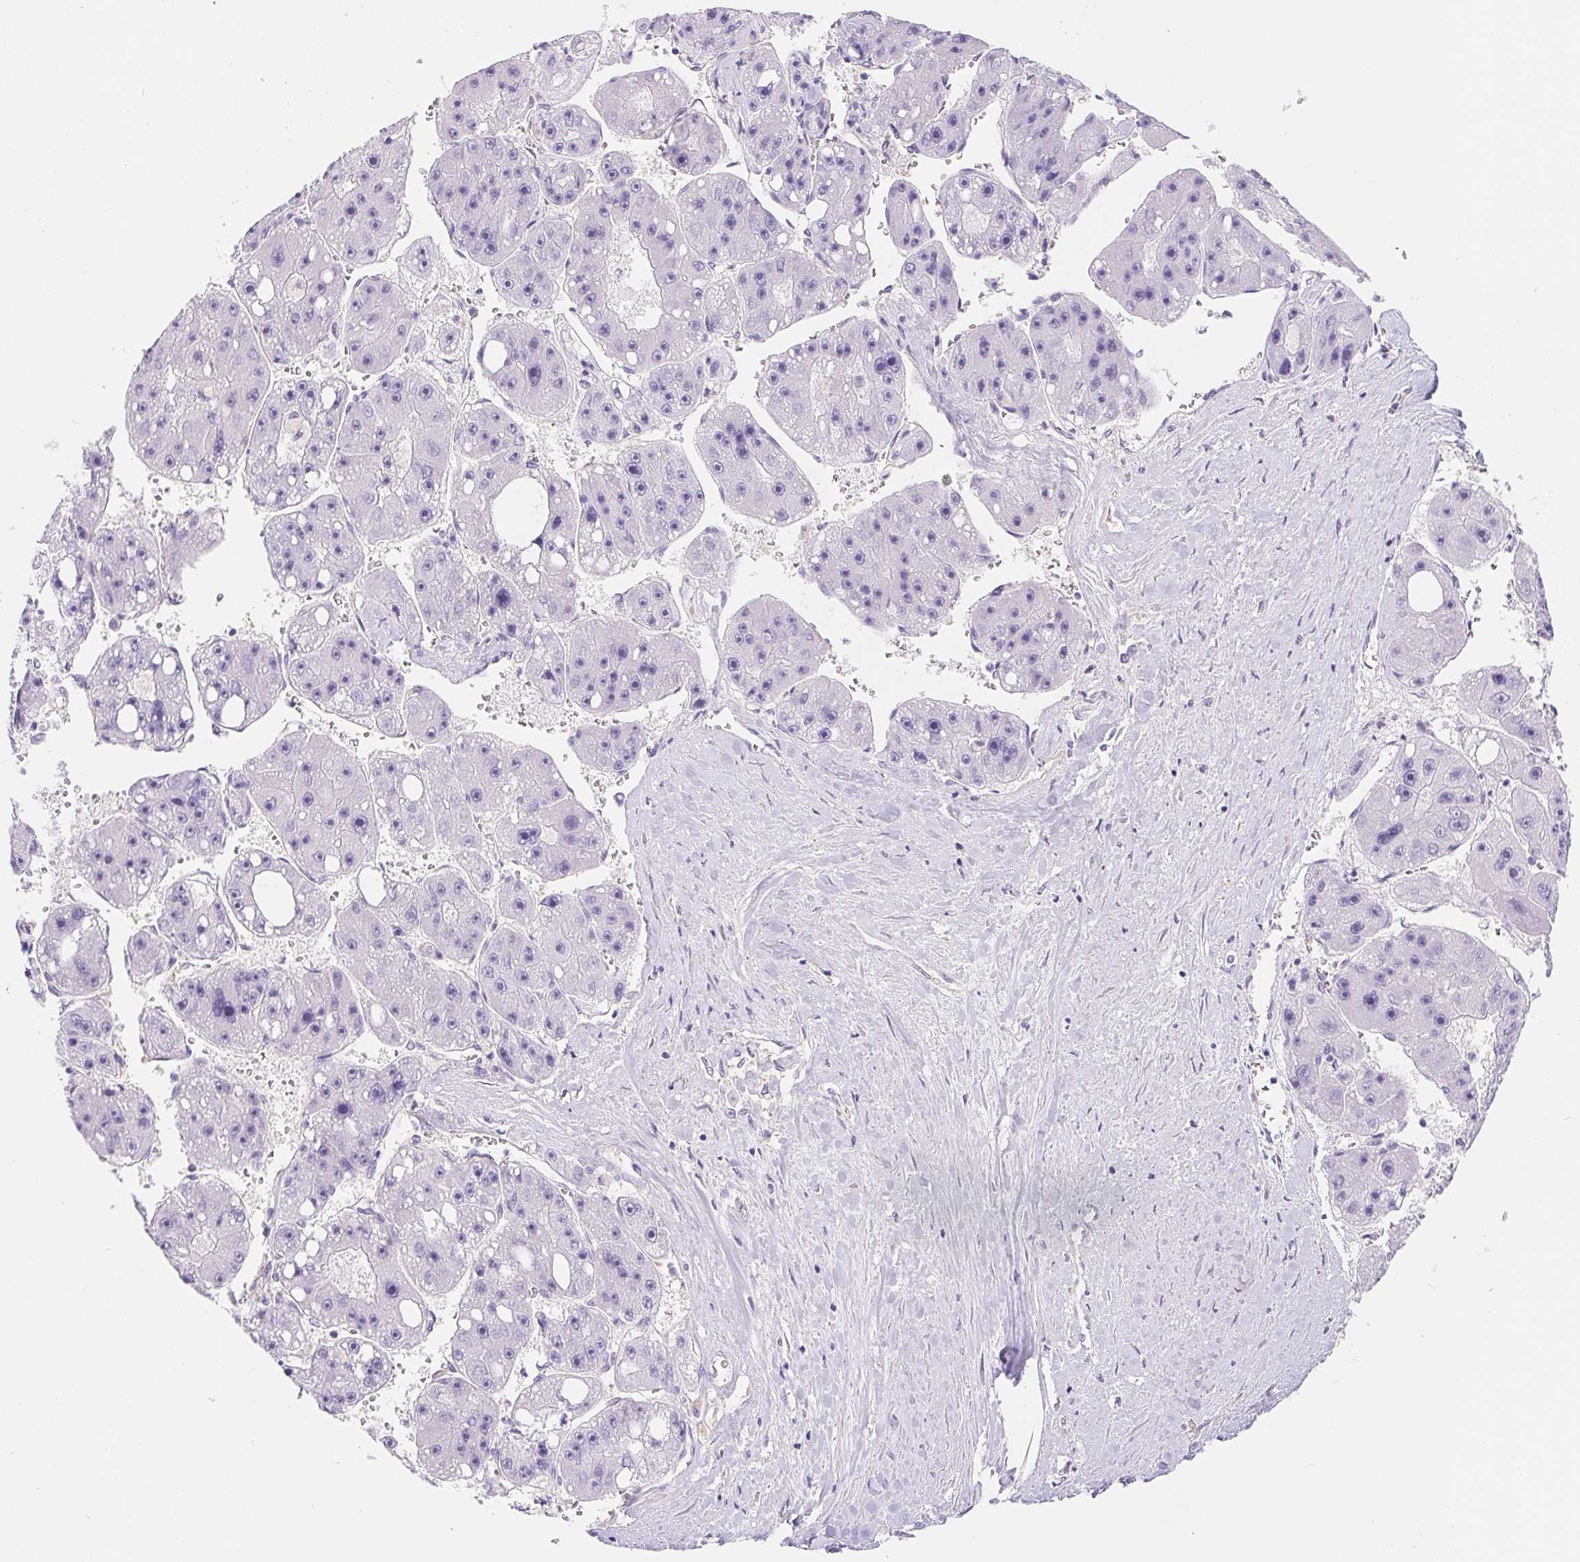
{"staining": {"intensity": "negative", "quantity": "none", "location": "none"}, "tissue": "liver cancer", "cell_type": "Tumor cells", "image_type": "cancer", "snomed": [{"axis": "morphology", "description": "Carcinoma, Hepatocellular, NOS"}, {"axis": "topography", "description": "Liver"}], "caption": "High magnification brightfield microscopy of liver cancer (hepatocellular carcinoma) stained with DAB (3,3'-diaminobenzidine) (brown) and counterstained with hematoxylin (blue): tumor cells show no significant expression.", "gene": "PNLIP", "patient": {"sex": "female", "age": 61}}